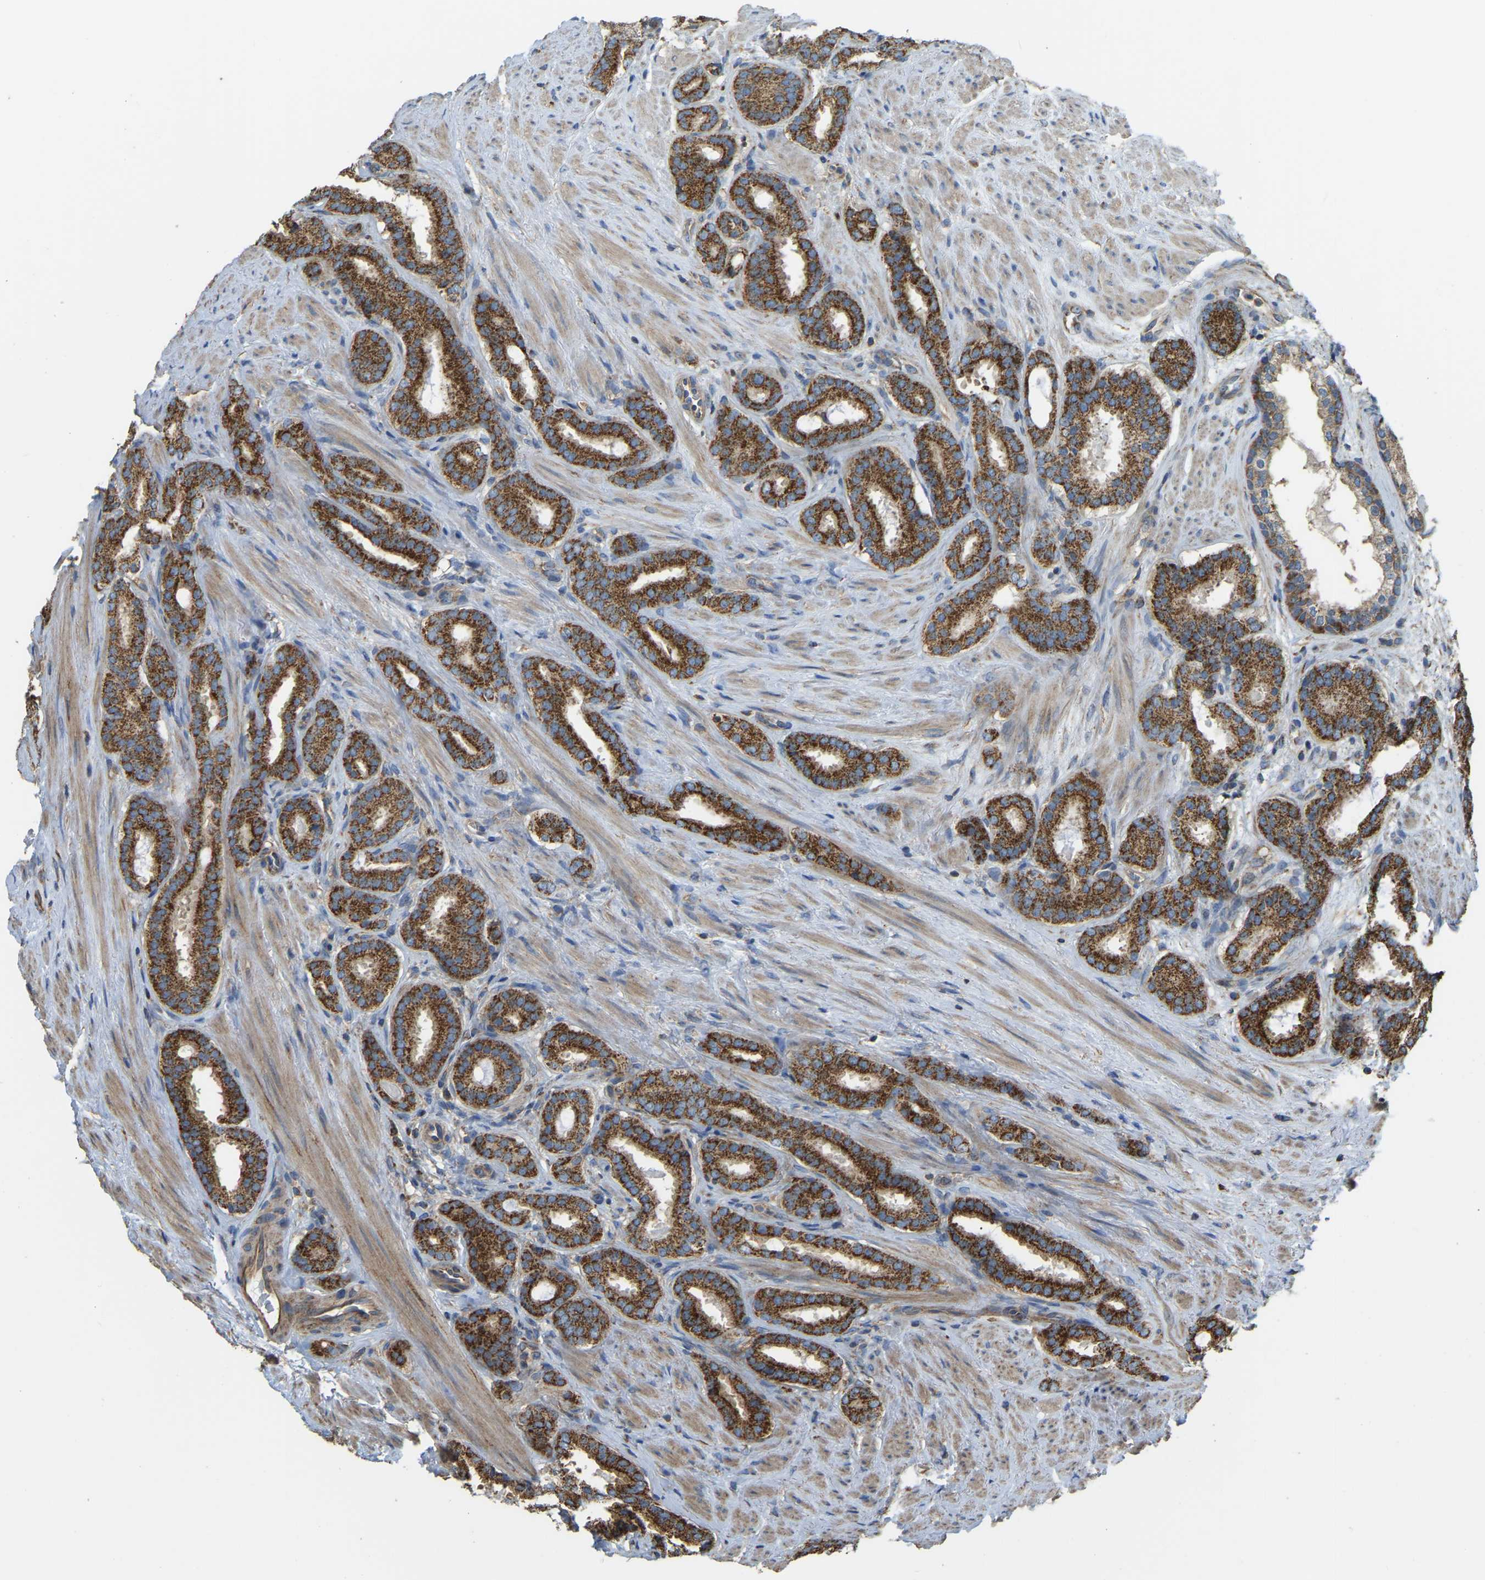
{"staining": {"intensity": "strong", "quantity": ">75%", "location": "cytoplasmic/membranous"}, "tissue": "prostate cancer", "cell_type": "Tumor cells", "image_type": "cancer", "snomed": [{"axis": "morphology", "description": "Adenocarcinoma, Low grade"}, {"axis": "topography", "description": "Prostate"}], "caption": "Immunohistochemistry (IHC) of adenocarcinoma (low-grade) (prostate) demonstrates high levels of strong cytoplasmic/membranous staining in about >75% of tumor cells.", "gene": "PSMD7", "patient": {"sex": "male", "age": 69}}